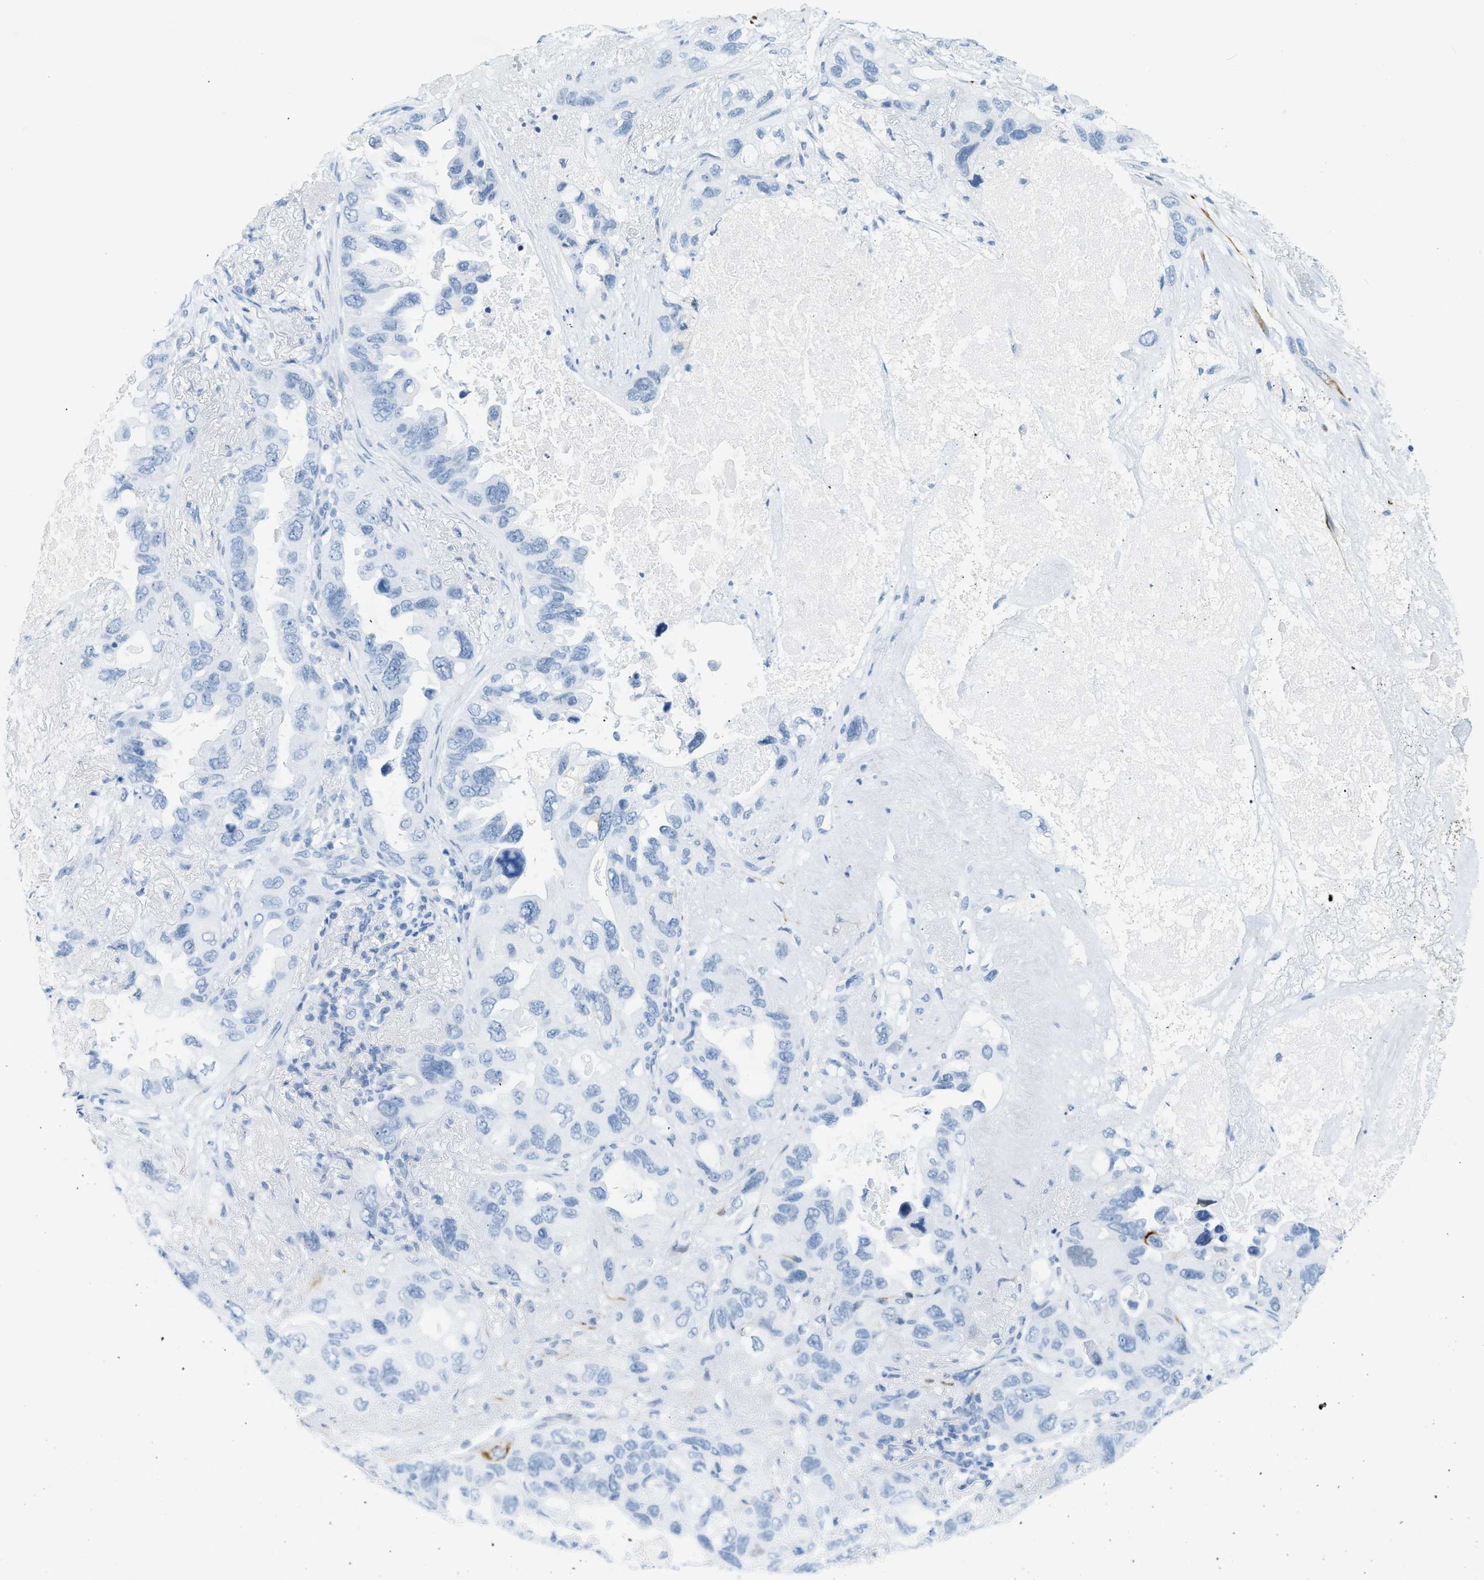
{"staining": {"intensity": "negative", "quantity": "none", "location": "none"}, "tissue": "lung cancer", "cell_type": "Tumor cells", "image_type": "cancer", "snomed": [{"axis": "morphology", "description": "Squamous cell carcinoma, NOS"}, {"axis": "topography", "description": "Lung"}], "caption": "DAB (3,3'-diaminobenzidine) immunohistochemical staining of lung cancer (squamous cell carcinoma) displays no significant expression in tumor cells.", "gene": "DES", "patient": {"sex": "female", "age": 73}}